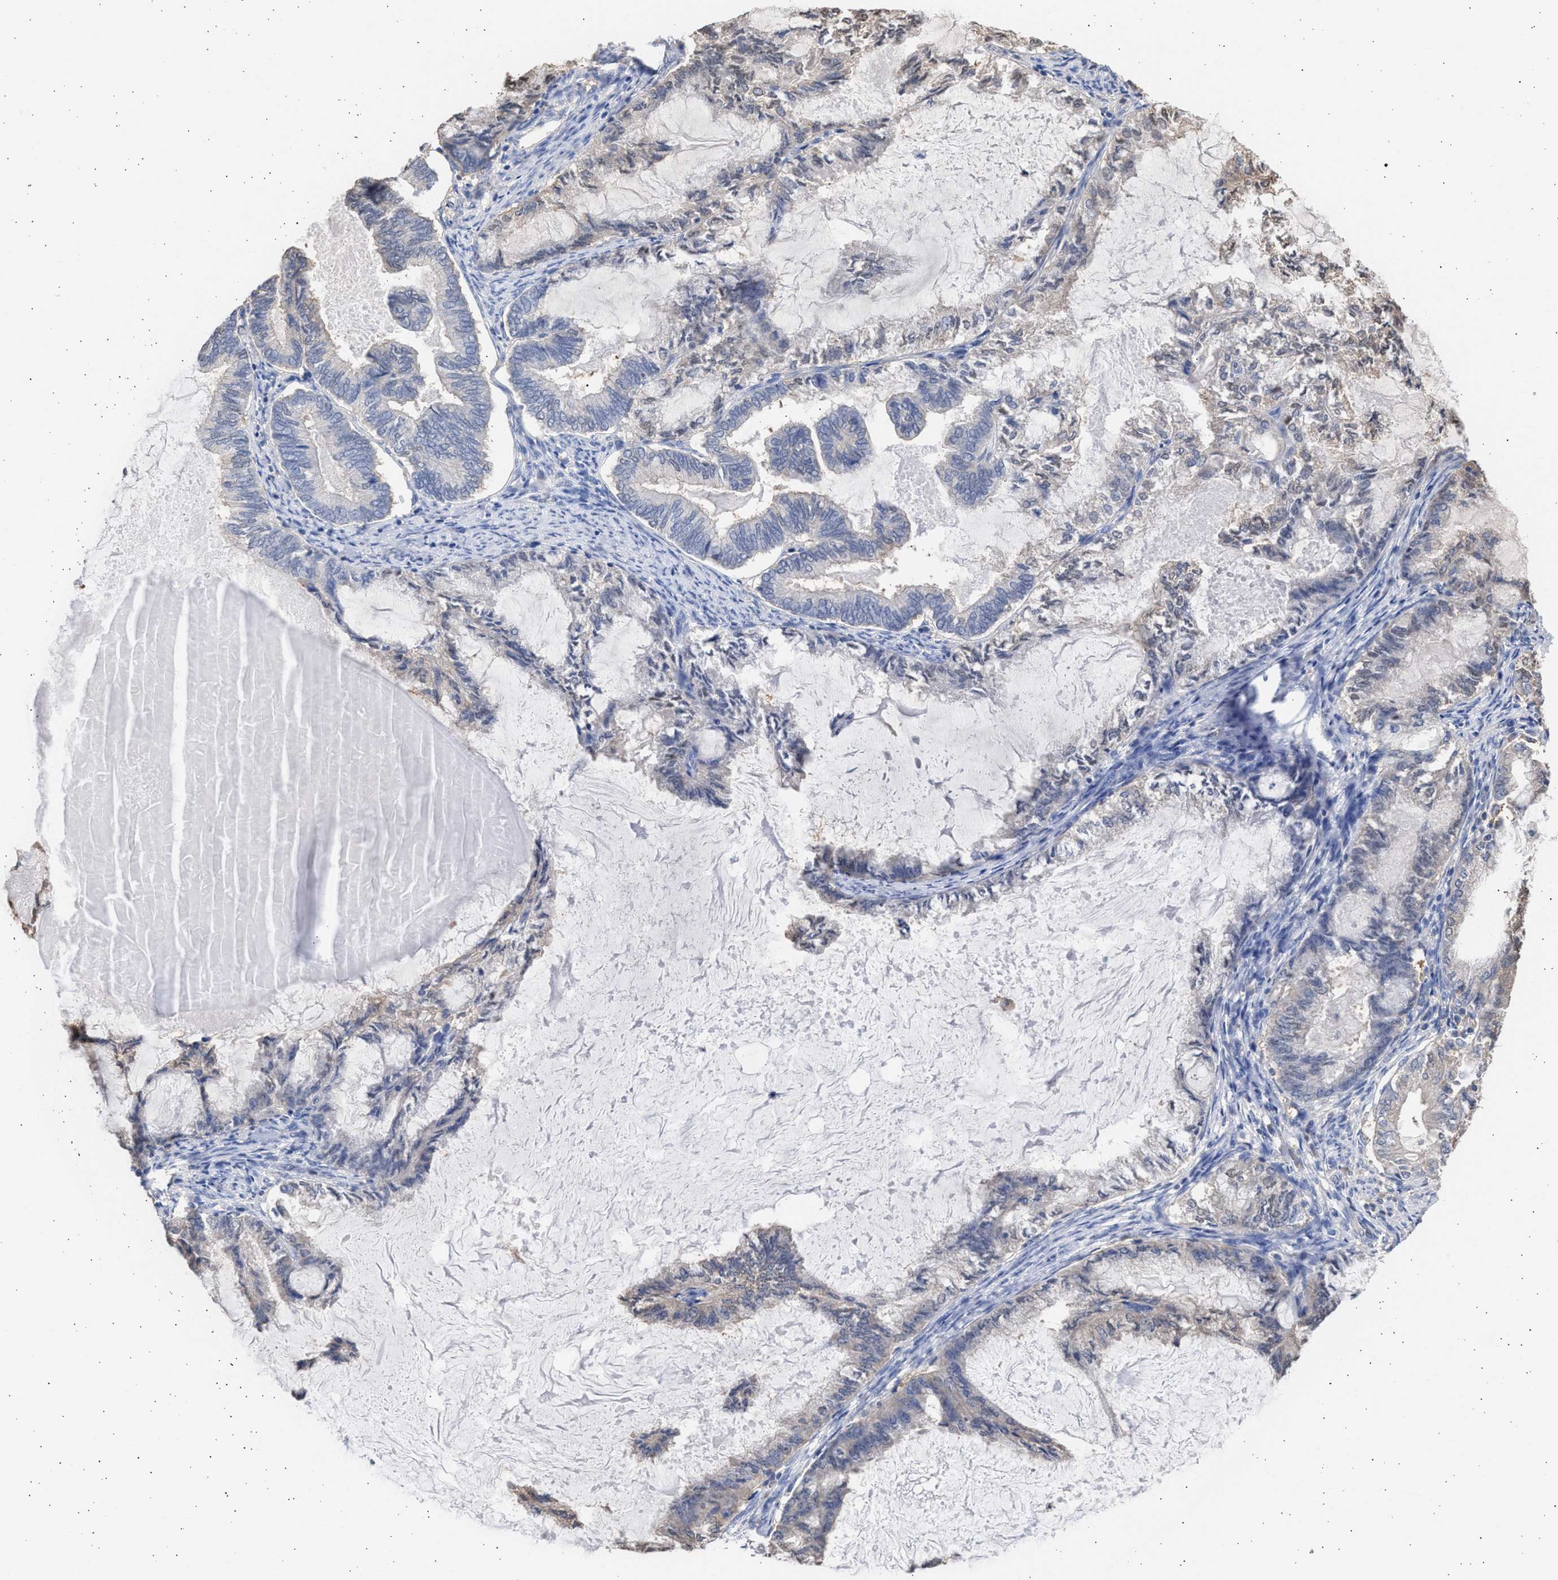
{"staining": {"intensity": "negative", "quantity": "none", "location": "none"}, "tissue": "endometrial cancer", "cell_type": "Tumor cells", "image_type": "cancer", "snomed": [{"axis": "morphology", "description": "Adenocarcinoma, NOS"}, {"axis": "topography", "description": "Endometrium"}], "caption": "The immunohistochemistry photomicrograph has no significant expression in tumor cells of endometrial cancer (adenocarcinoma) tissue.", "gene": "ALDOC", "patient": {"sex": "female", "age": 86}}